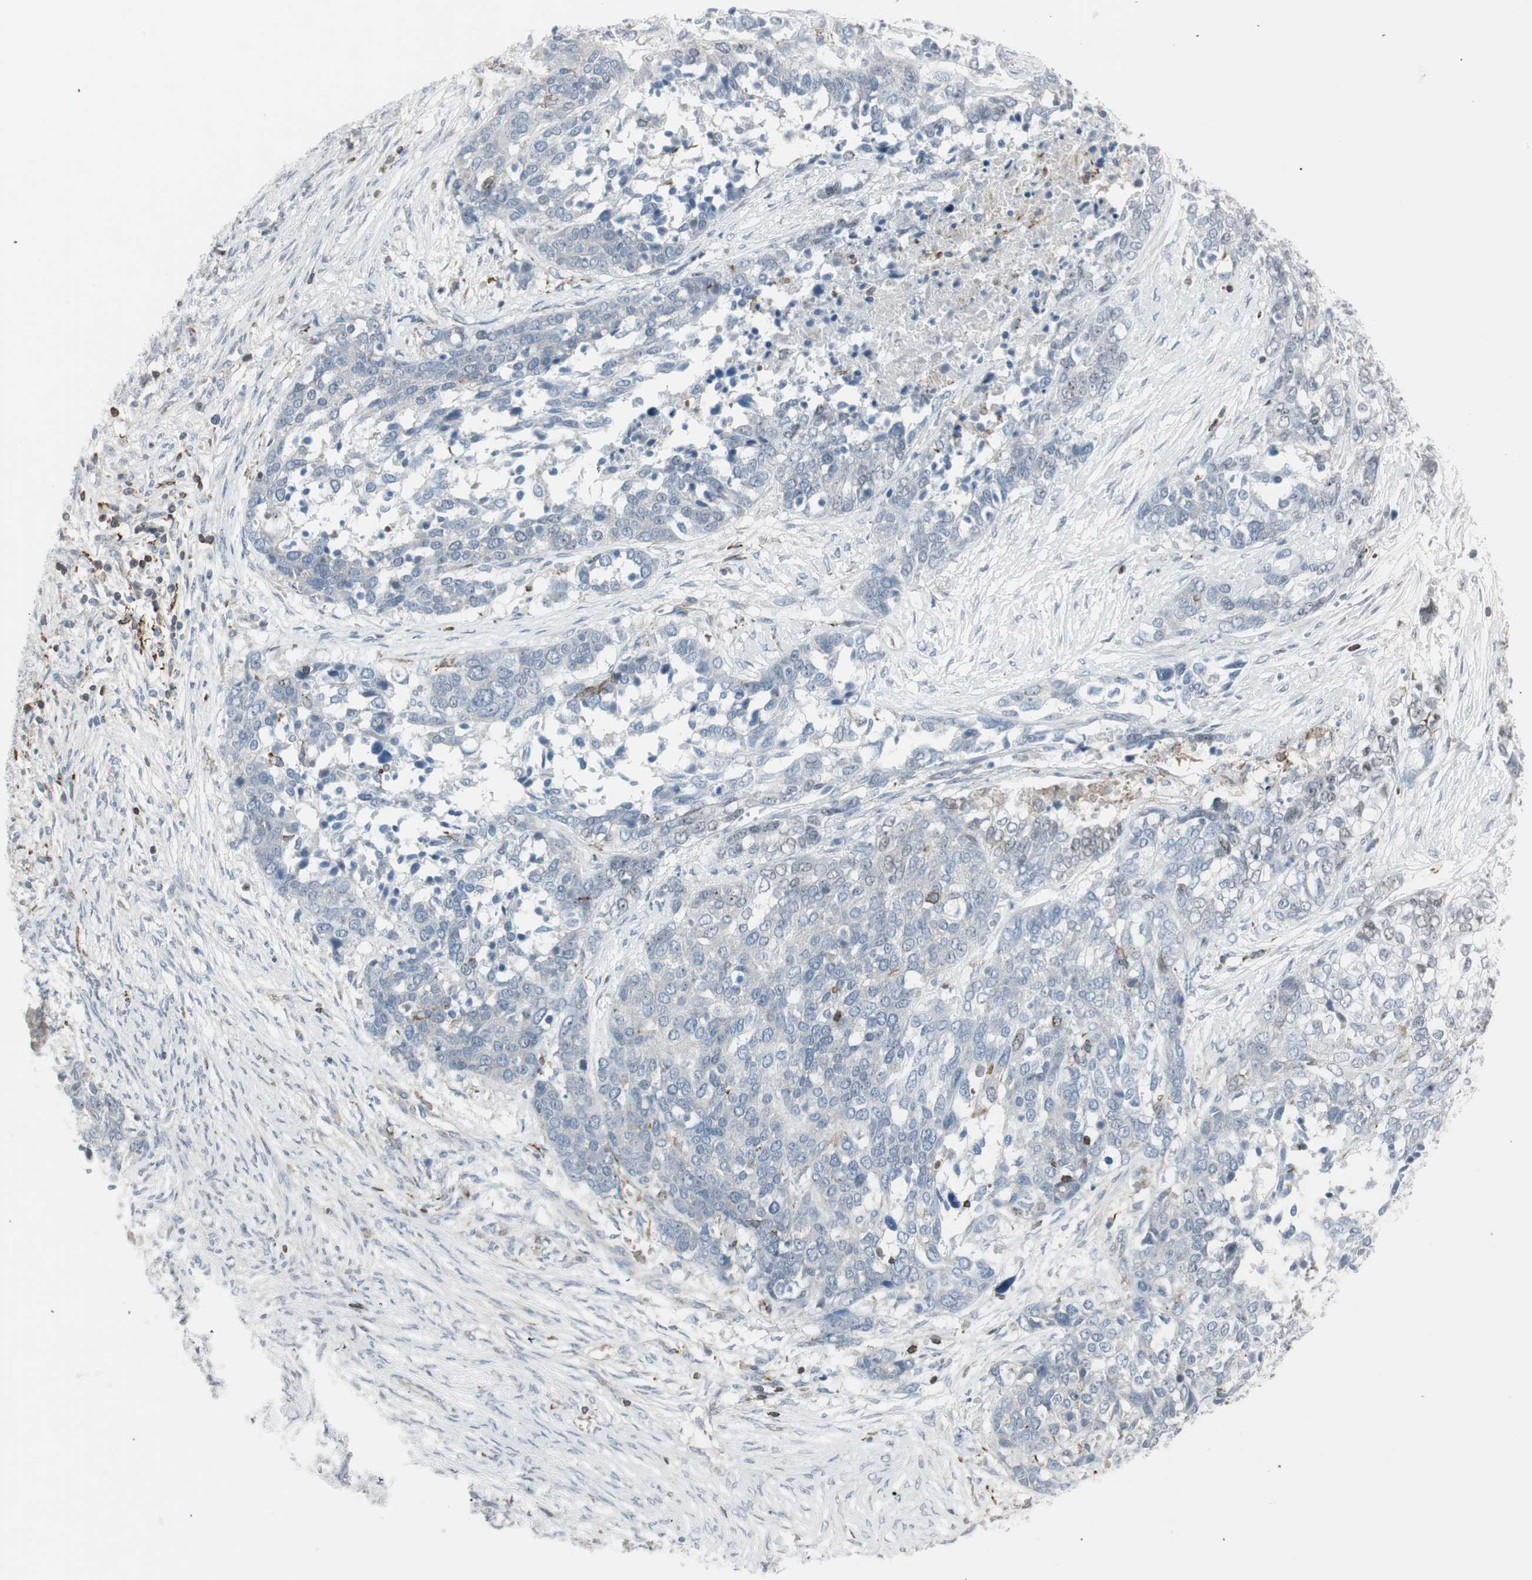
{"staining": {"intensity": "negative", "quantity": "none", "location": "none"}, "tissue": "ovarian cancer", "cell_type": "Tumor cells", "image_type": "cancer", "snomed": [{"axis": "morphology", "description": "Cystadenocarcinoma, serous, NOS"}, {"axis": "topography", "description": "Ovary"}], "caption": "Tumor cells show no significant staining in ovarian cancer.", "gene": "MAP4K4", "patient": {"sex": "female", "age": 44}}